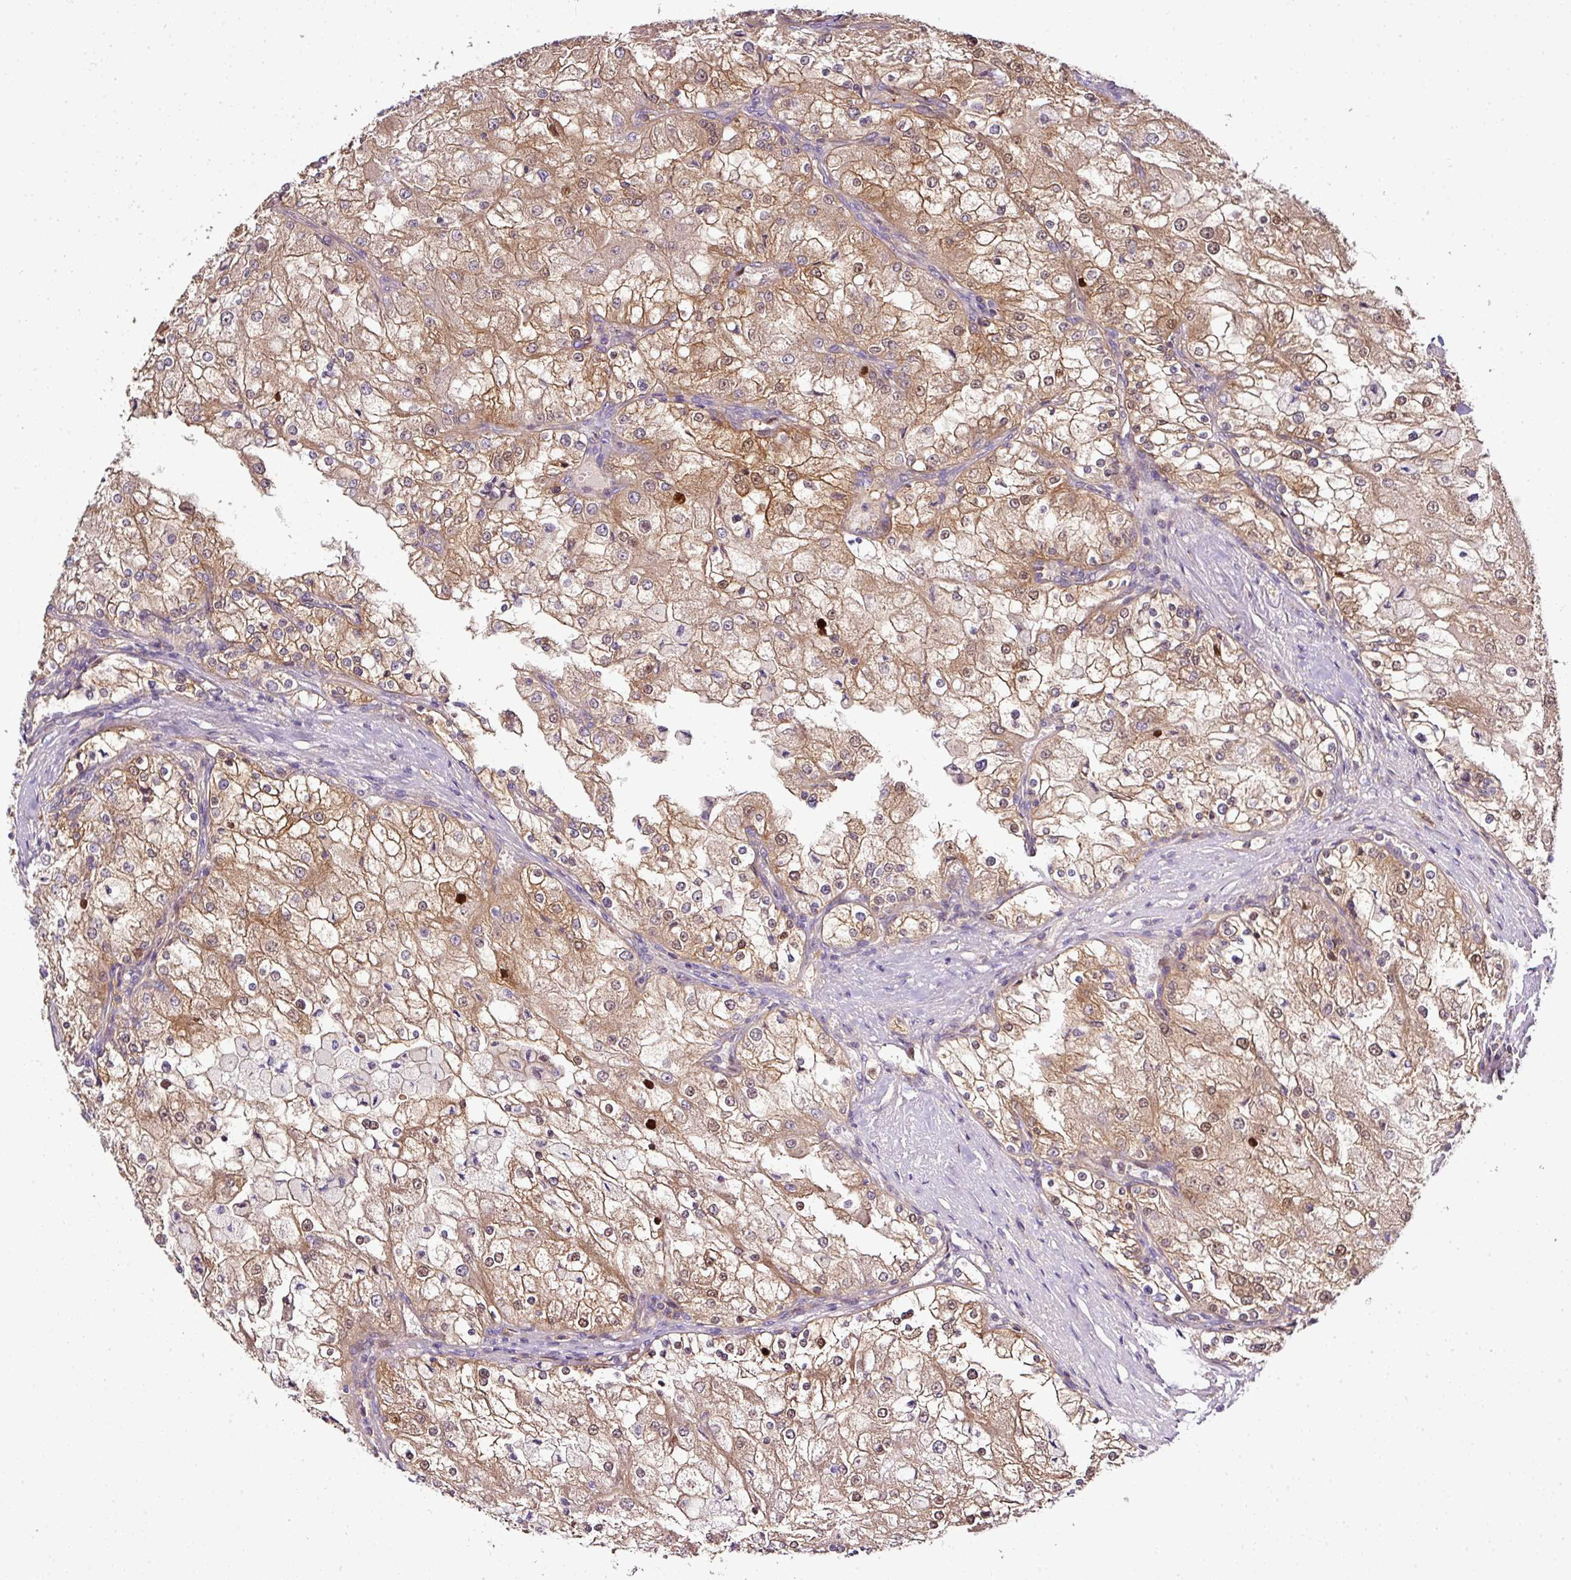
{"staining": {"intensity": "moderate", "quantity": ">75%", "location": "cytoplasmic/membranous"}, "tissue": "renal cancer", "cell_type": "Tumor cells", "image_type": "cancer", "snomed": [{"axis": "morphology", "description": "Adenocarcinoma, NOS"}, {"axis": "topography", "description": "Kidney"}], "caption": "DAB (3,3'-diaminobenzidine) immunohistochemical staining of adenocarcinoma (renal) demonstrates moderate cytoplasmic/membranous protein positivity in approximately >75% of tumor cells.", "gene": "TMEM107", "patient": {"sex": "female", "age": 74}}